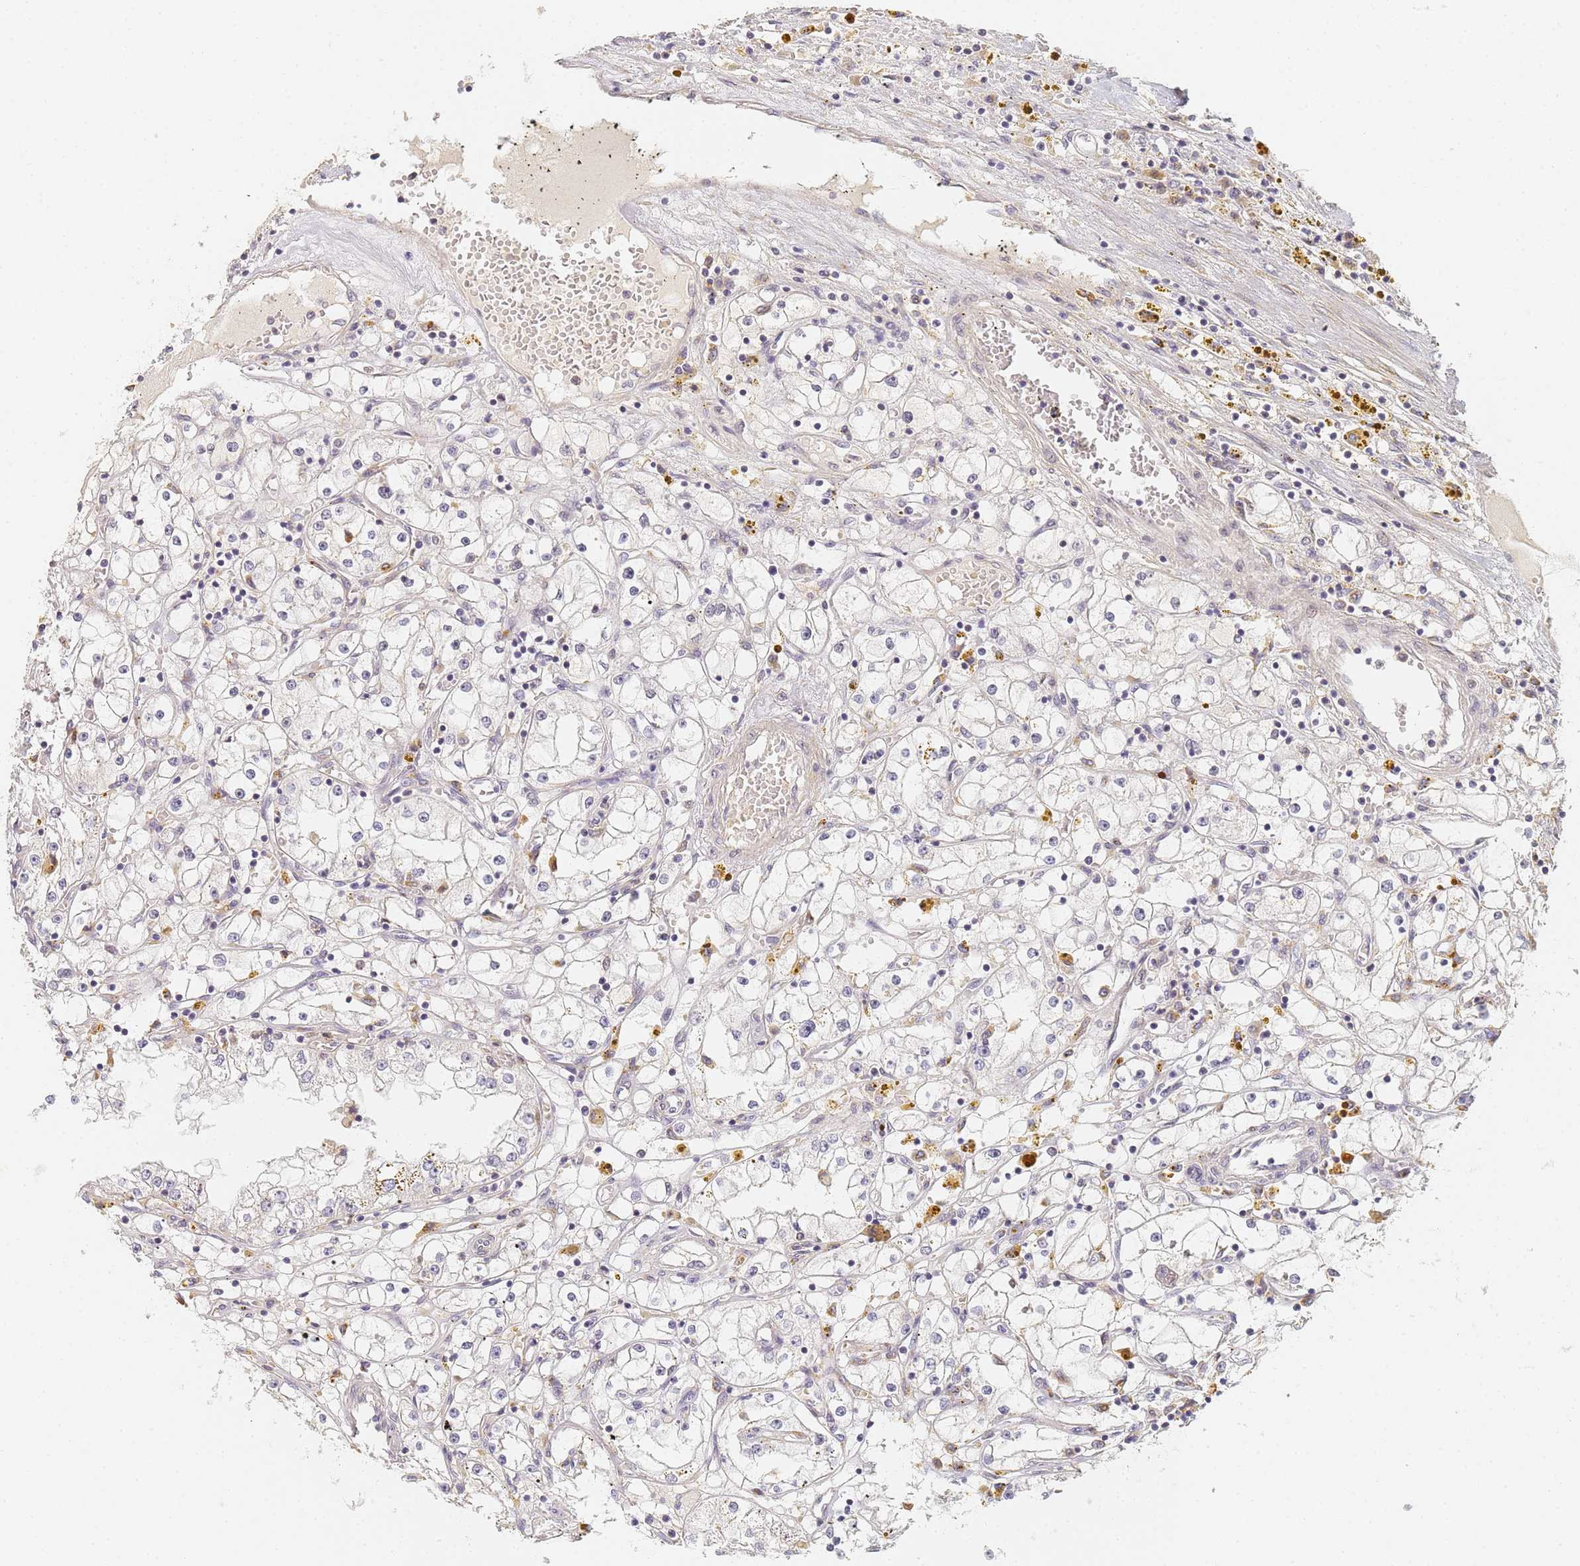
{"staining": {"intensity": "negative", "quantity": "none", "location": "none"}, "tissue": "renal cancer", "cell_type": "Tumor cells", "image_type": "cancer", "snomed": [{"axis": "morphology", "description": "Adenocarcinoma, NOS"}, {"axis": "topography", "description": "Kidney"}], "caption": "Tumor cells show no significant expression in adenocarcinoma (renal).", "gene": "HMCES", "patient": {"sex": "male", "age": 56}}